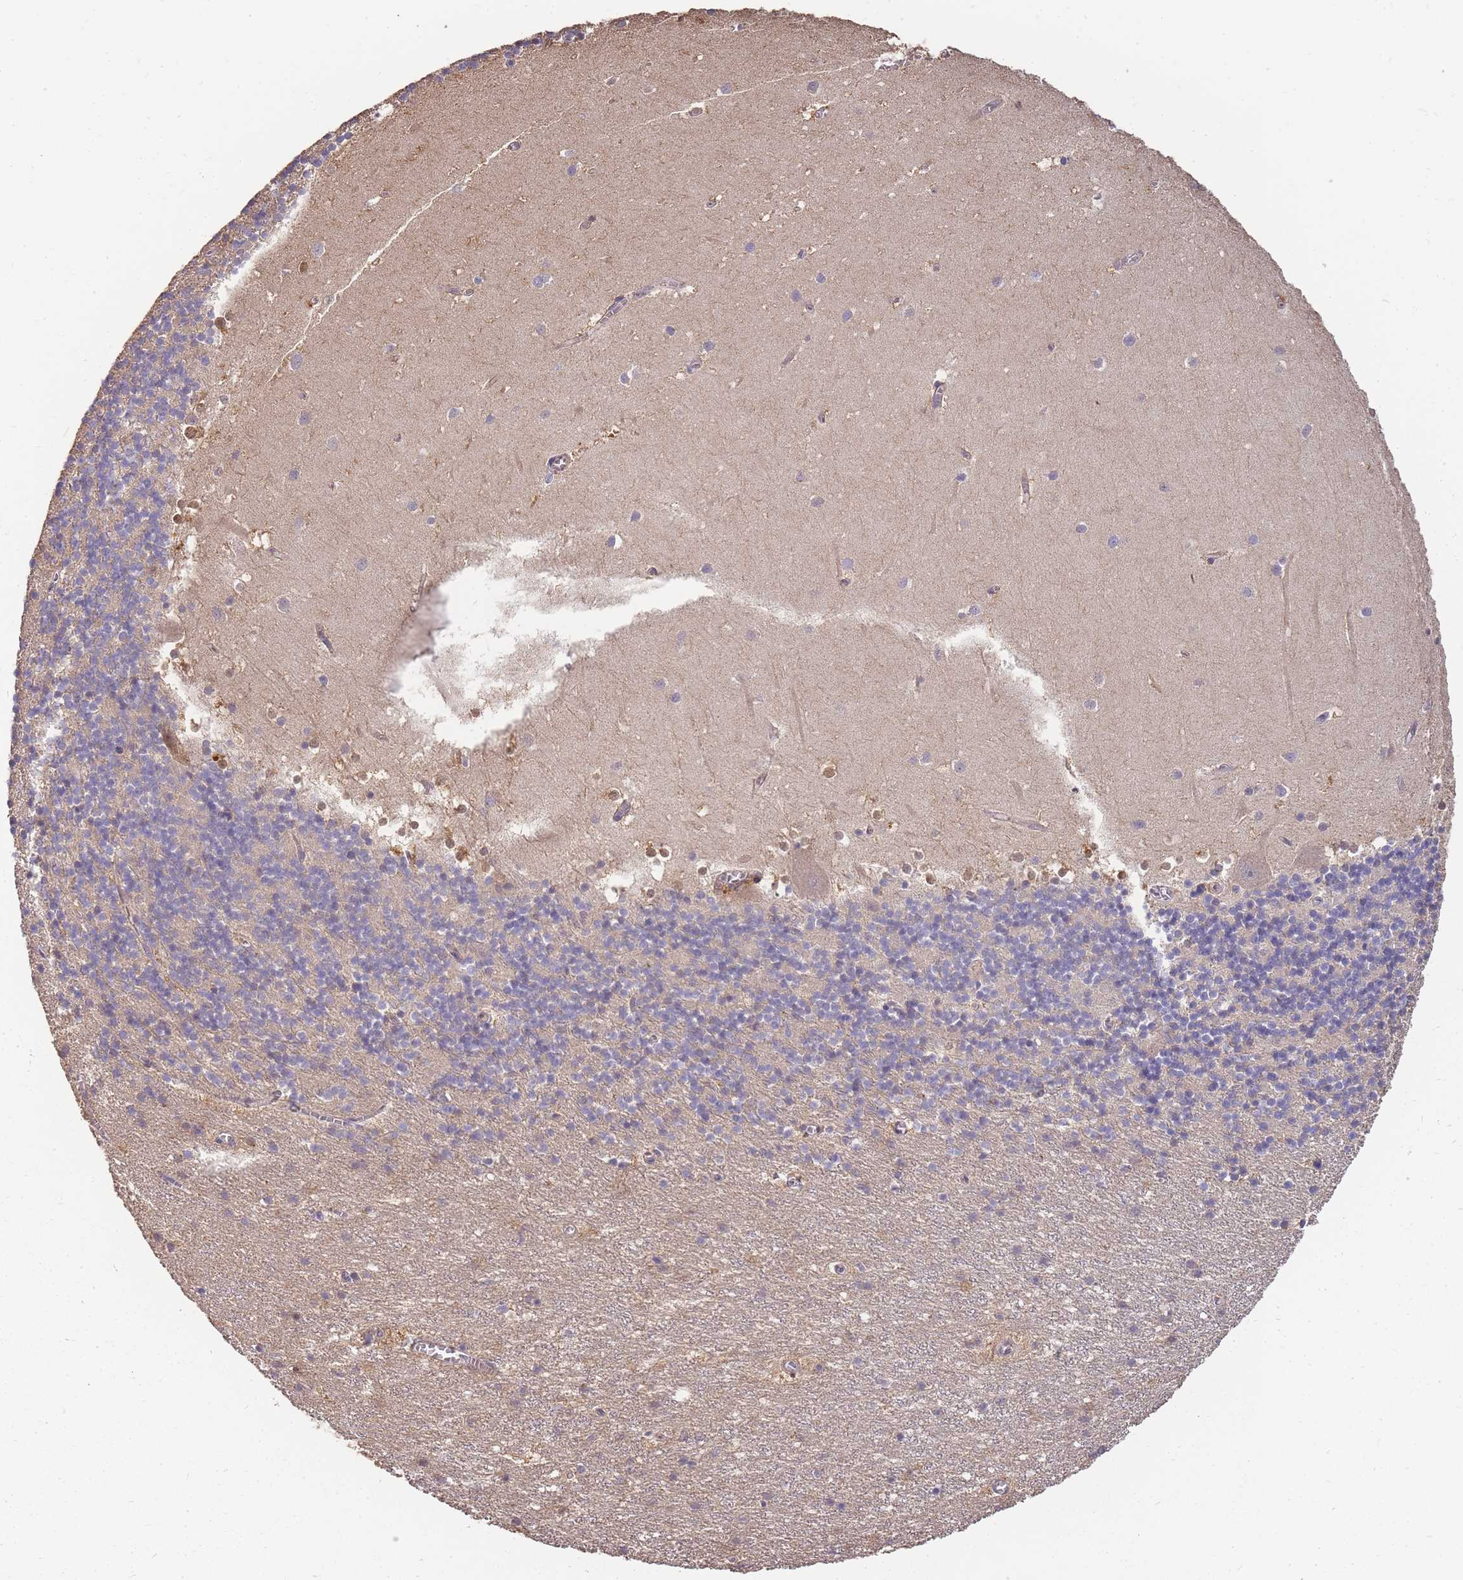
{"staining": {"intensity": "weak", "quantity": "<25%", "location": "cytoplasmic/membranous"}, "tissue": "cerebellum", "cell_type": "Cells in granular layer", "image_type": "normal", "snomed": [{"axis": "morphology", "description": "Normal tissue, NOS"}, {"axis": "topography", "description": "Cerebellum"}], "caption": "This is an immunohistochemistry (IHC) micrograph of normal human cerebellum. There is no staining in cells in granular layer.", "gene": "CDKN2AIPNL", "patient": {"sex": "male", "age": 54}}